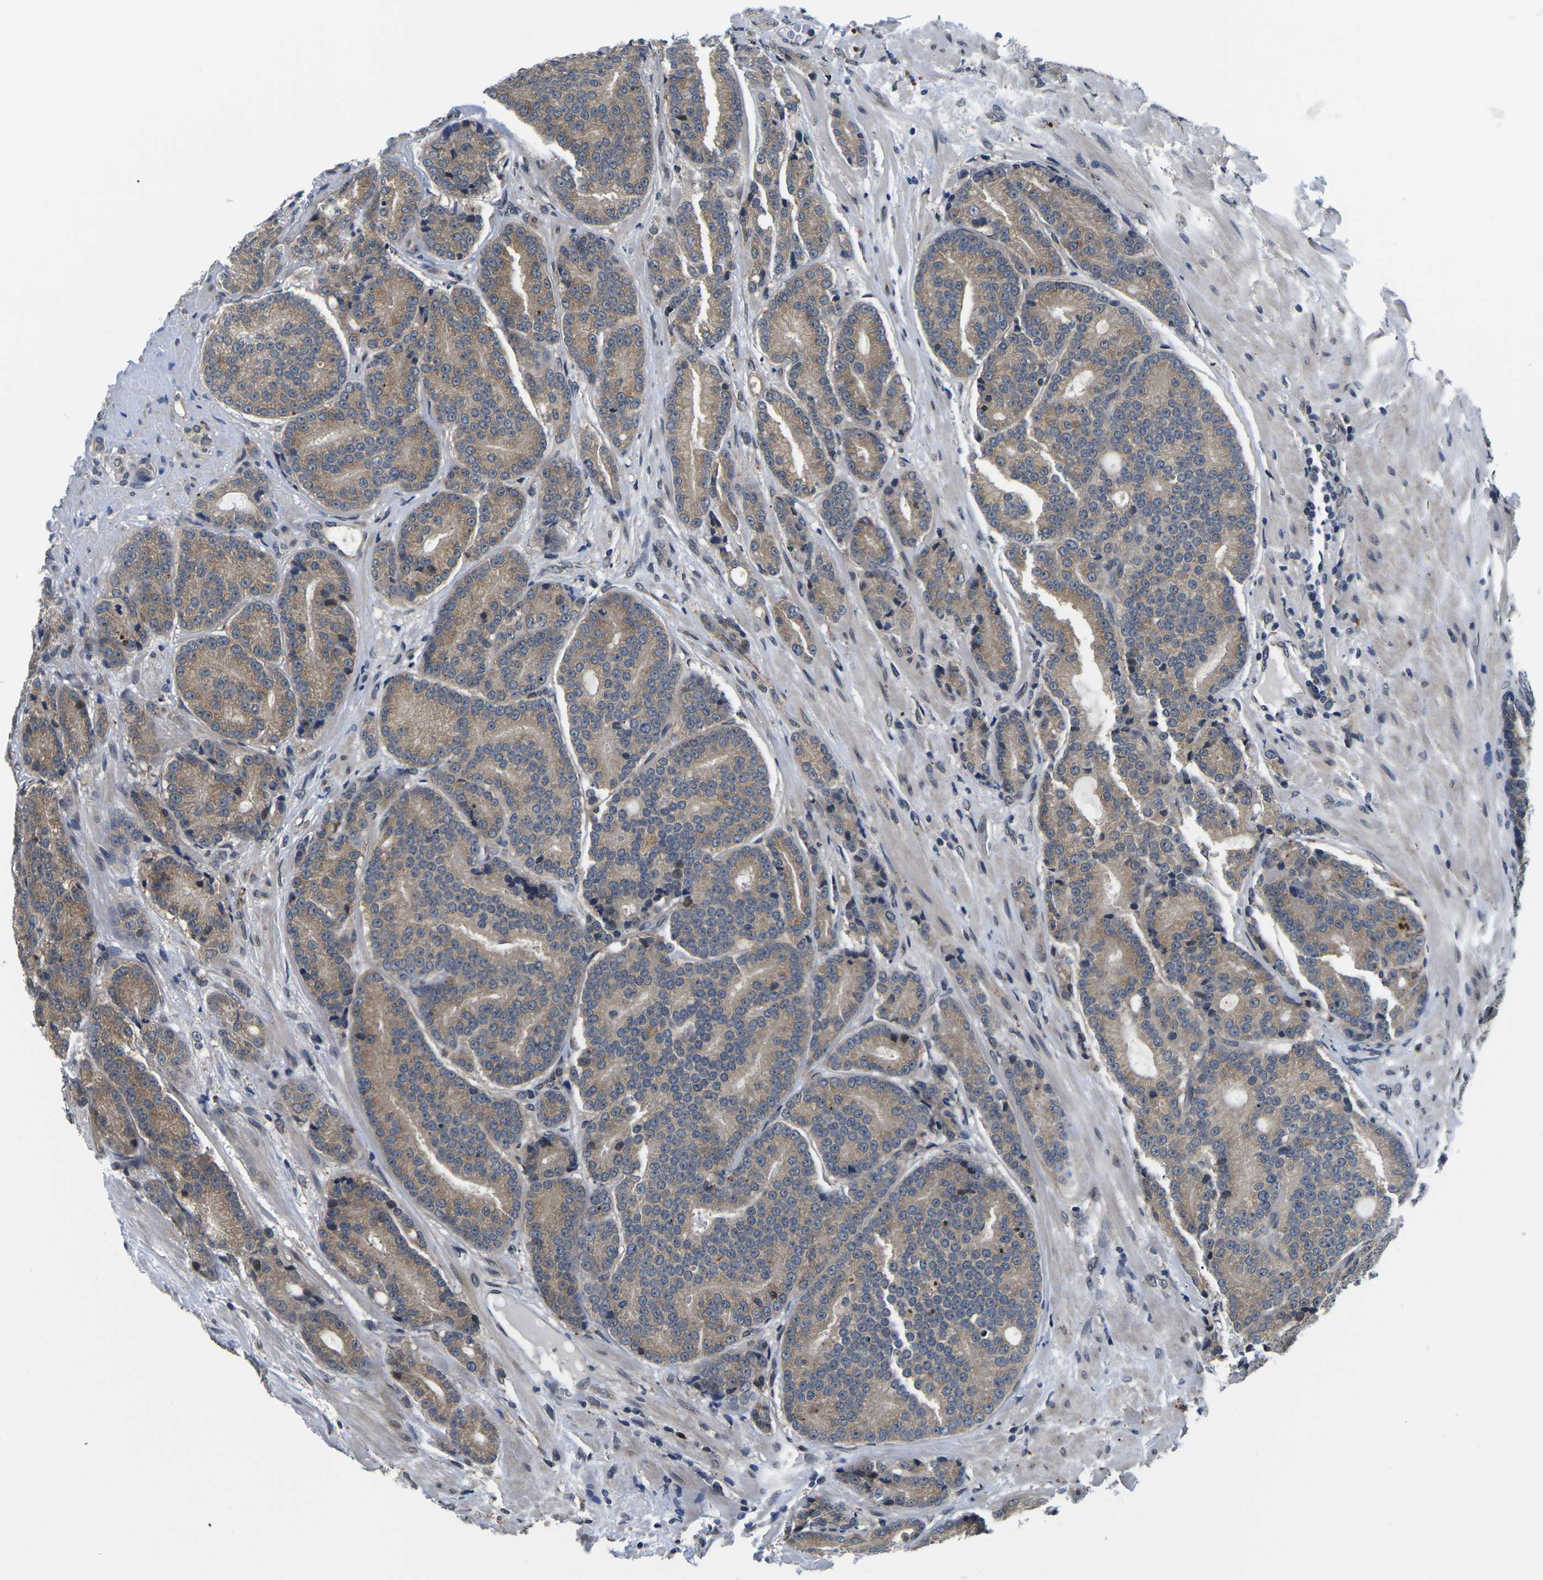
{"staining": {"intensity": "weak", "quantity": ">75%", "location": "cytoplasmic/membranous"}, "tissue": "prostate cancer", "cell_type": "Tumor cells", "image_type": "cancer", "snomed": [{"axis": "morphology", "description": "Adenocarcinoma, High grade"}, {"axis": "topography", "description": "Prostate"}], "caption": "Weak cytoplasmic/membranous staining is seen in approximately >75% of tumor cells in prostate cancer. The staining is performed using DAB (3,3'-diaminobenzidine) brown chromogen to label protein expression. The nuclei are counter-stained blue using hematoxylin.", "gene": "SNX10", "patient": {"sex": "male", "age": 61}}